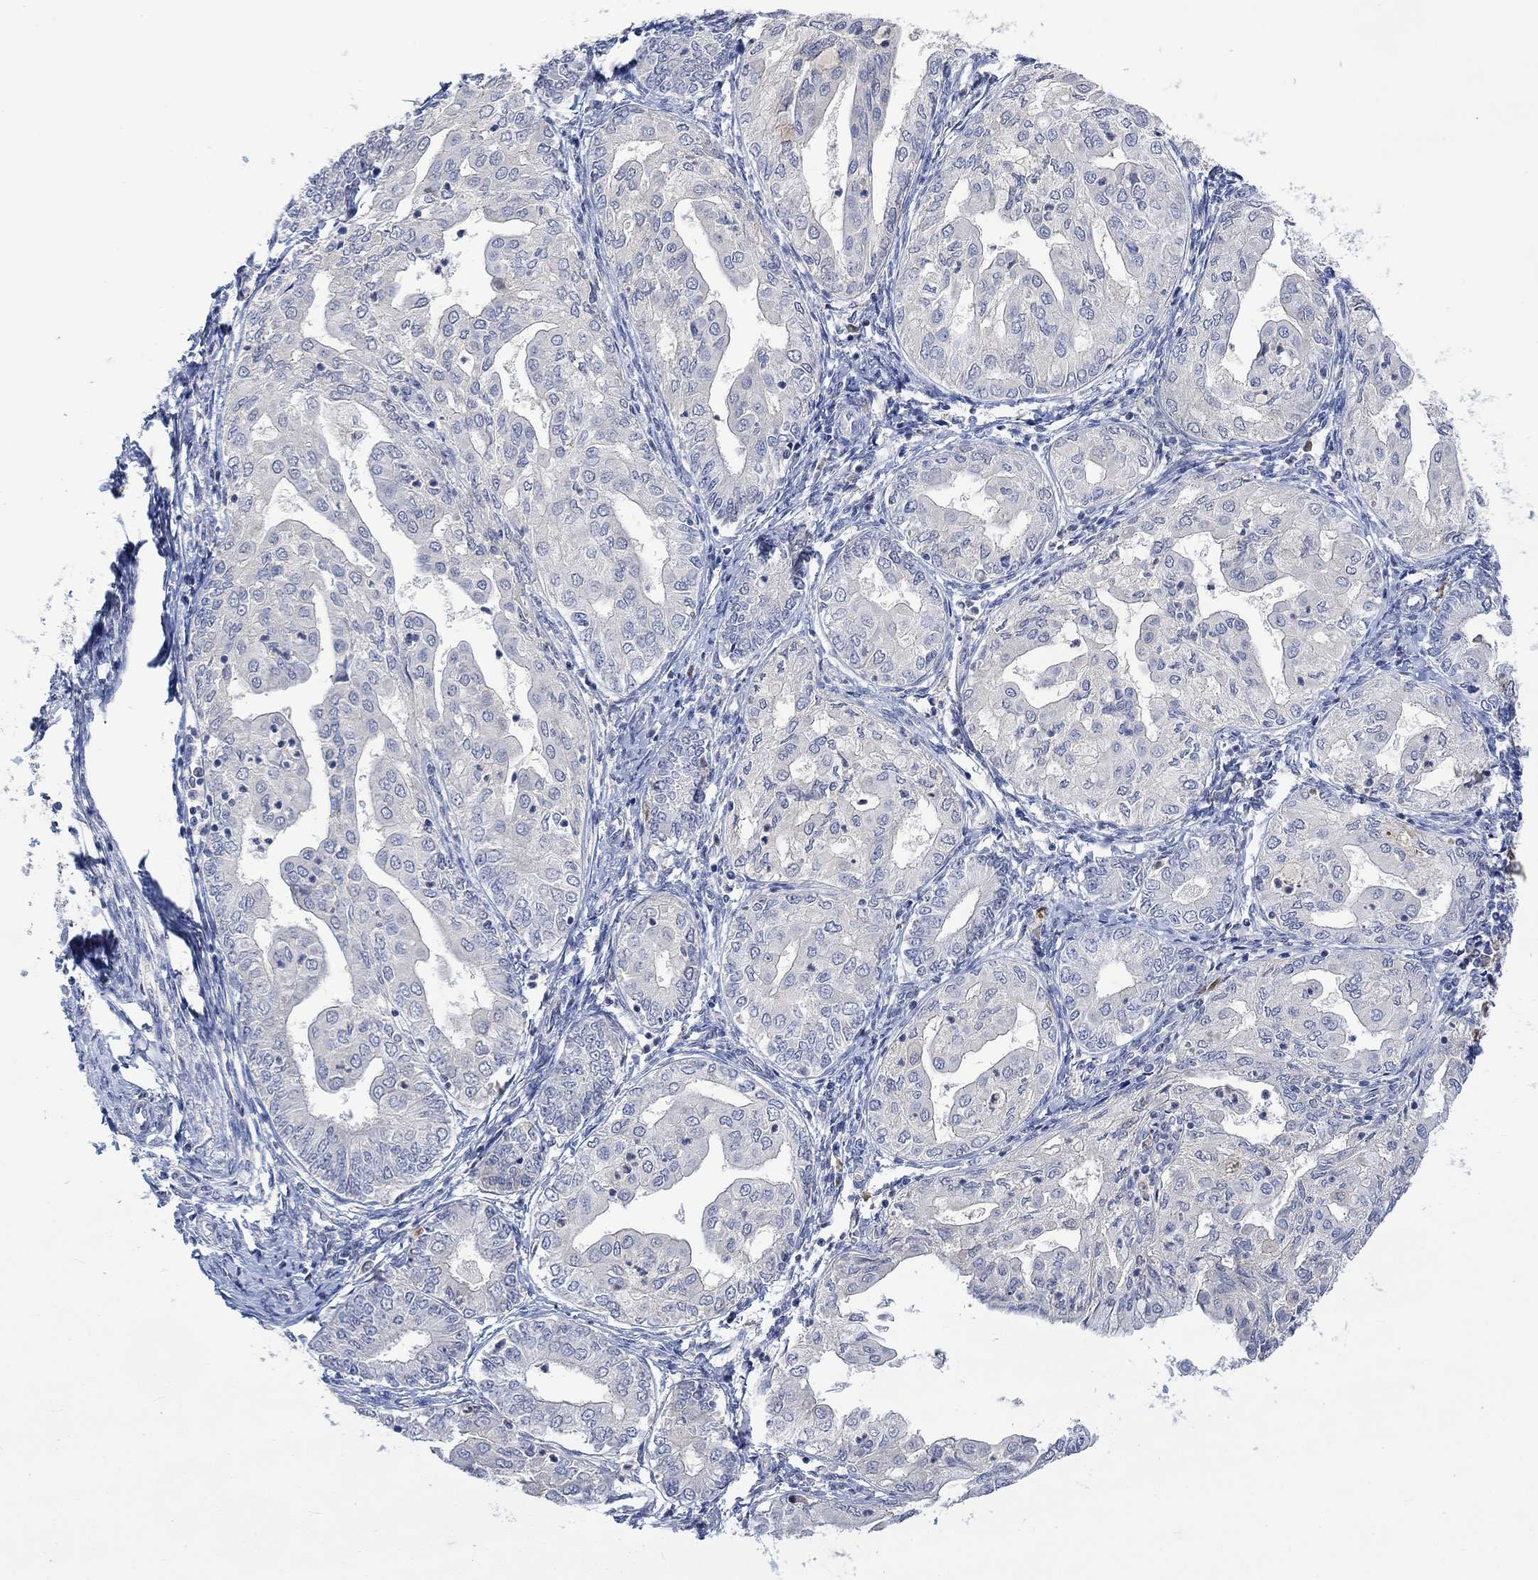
{"staining": {"intensity": "negative", "quantity": "none", "location": "none"}, "tissue": "endometrial cancer", "cell_type": "Tumor cells", "image_type": "cancer", "snomed": [{"axis": "morphology", "description": "Adenocarcinoma, NOS"}, {"axis": "topography", "description": "Endometrium"}], "caption": "The immunohistochemistry photomicrograph has no significant staining in tumor cells of endometrial cancer tissue.", "gene": "MSTN", "patient": {"sex": "female", "age": 68}}